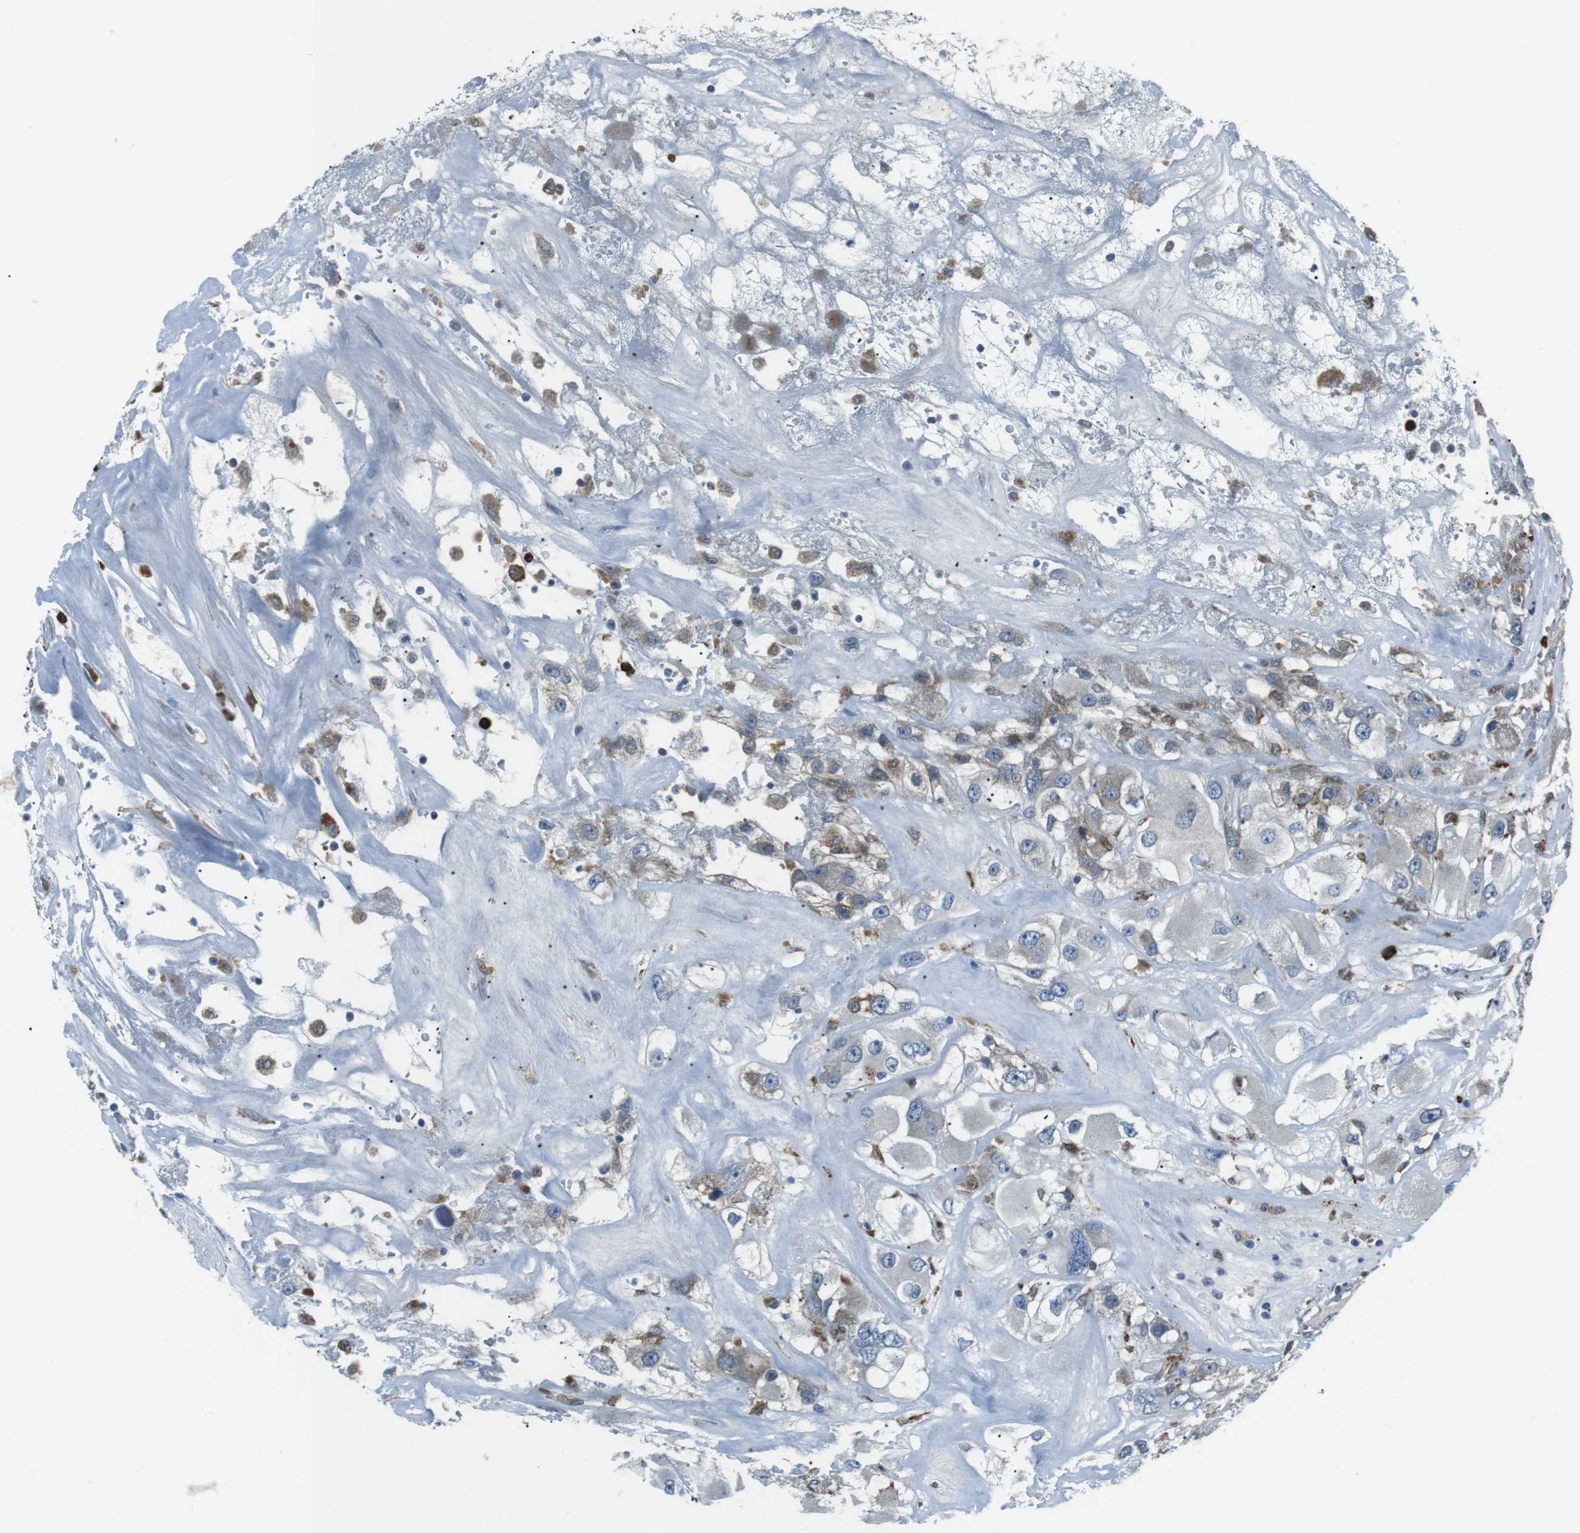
{"staining": {"intensity": "weak", "quantity": "<25%", "location": "cytoplasmic/membranous"}, "tissue": "renal cancer", "cell_type": "Tumor cells", "image_type": "cancer", "snomed": [{"axis": "morphology", "description": "Adenocarcinoma, NOS"}, {"axis": "topography", "description": "Kidney"}], "caption": "Tumor cells are negative for protein expression in human renal adenocarcinoma. Nuclei are stained in blue.", "gene": "BLNK", "patient": {"sex": "female", "age": 52}}